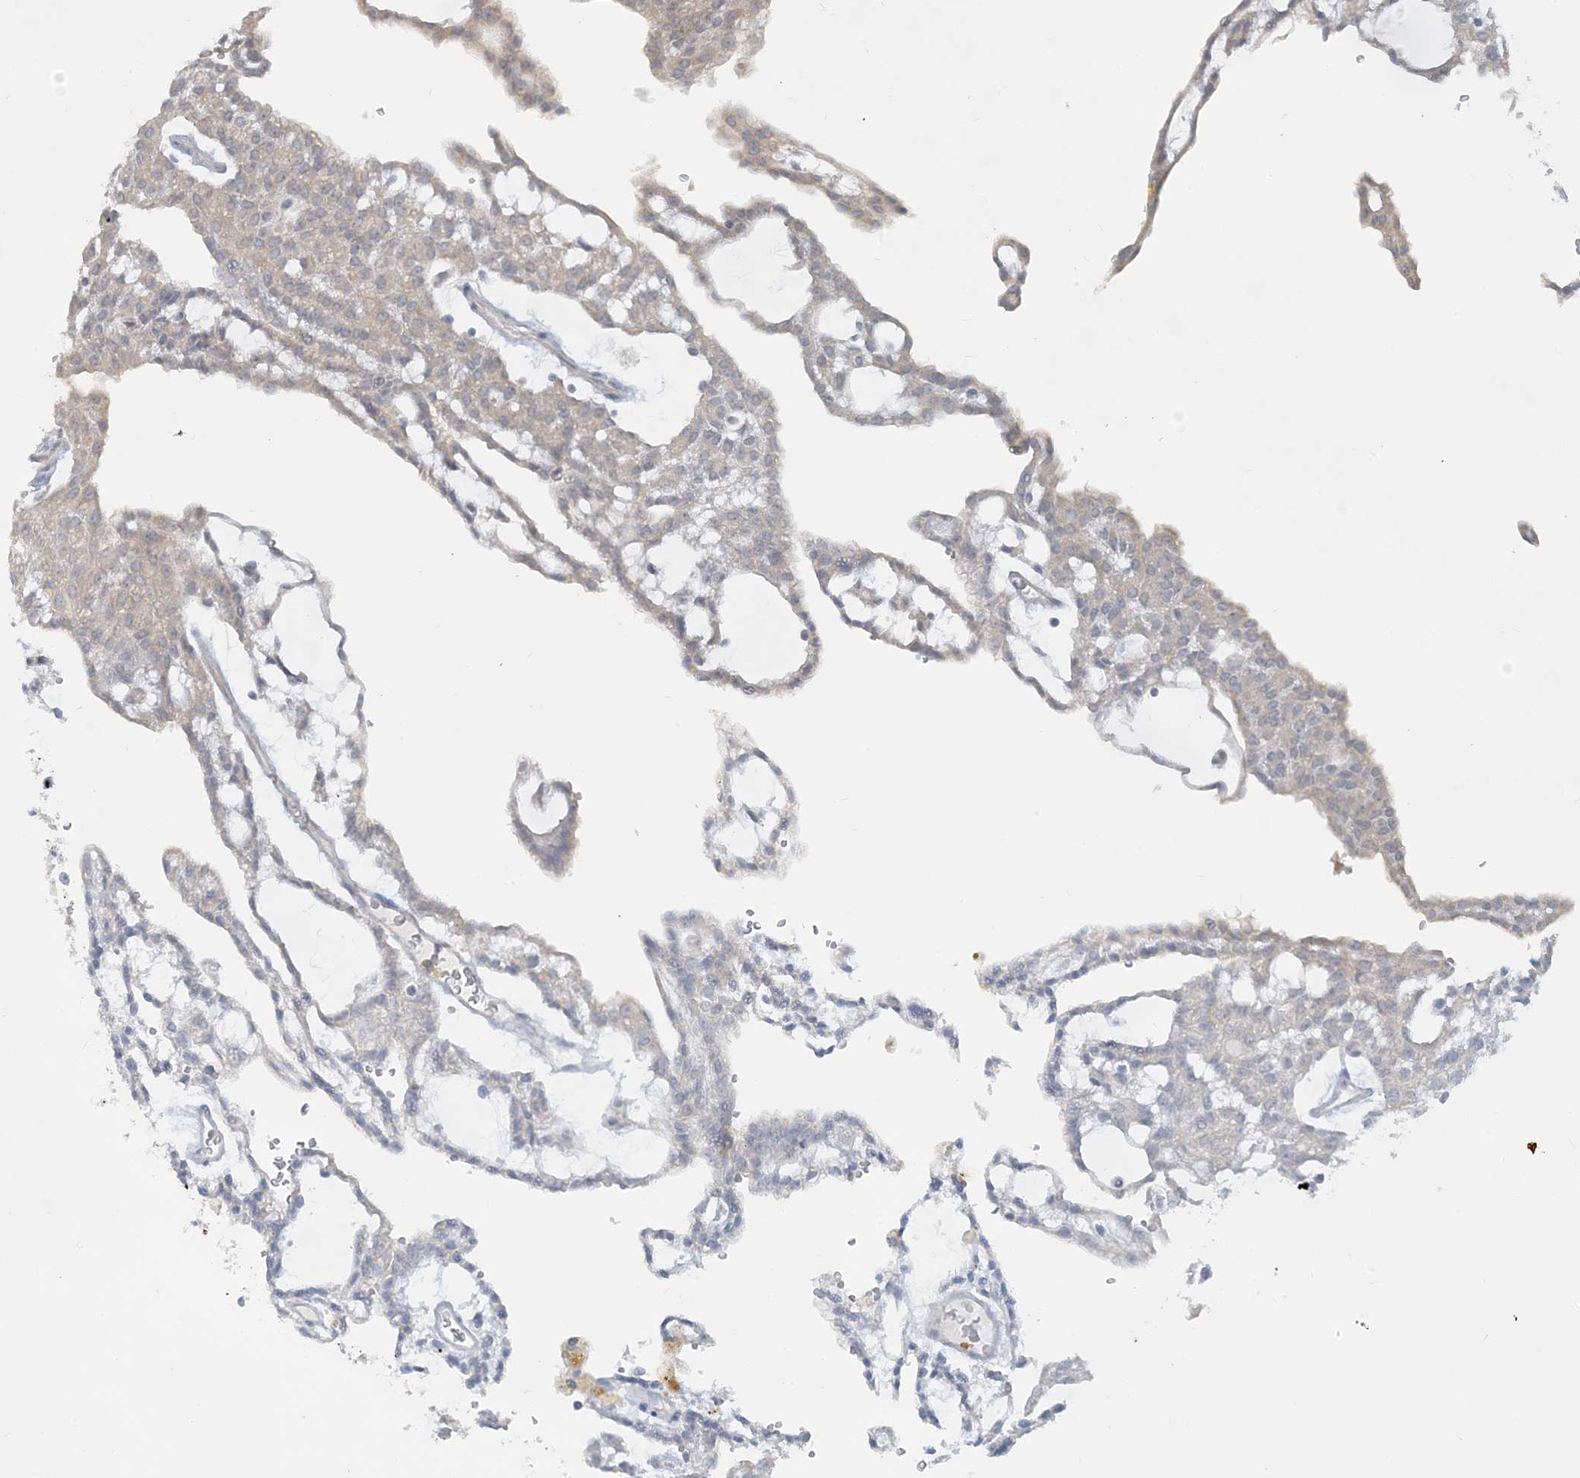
{"staining": {"intensity": "negative", "quantity": "none", "location": "none"}, "tissue": "renal cancer", "cell_type": "Tumor cells", "image_type": "cancer", "snomed": [{"axis": "morphology", "description": "Adenocarcinoma, NOS"}, {"axis": "topography", "description": "Kidney"}], "caption": "A high-resolution photomicrograph shows IHC staining of renal cancer, which demonstrates no significant positivity in tumor cells.", "gene": "CDS1", "patient": {"sex": "male", "age": 63}}